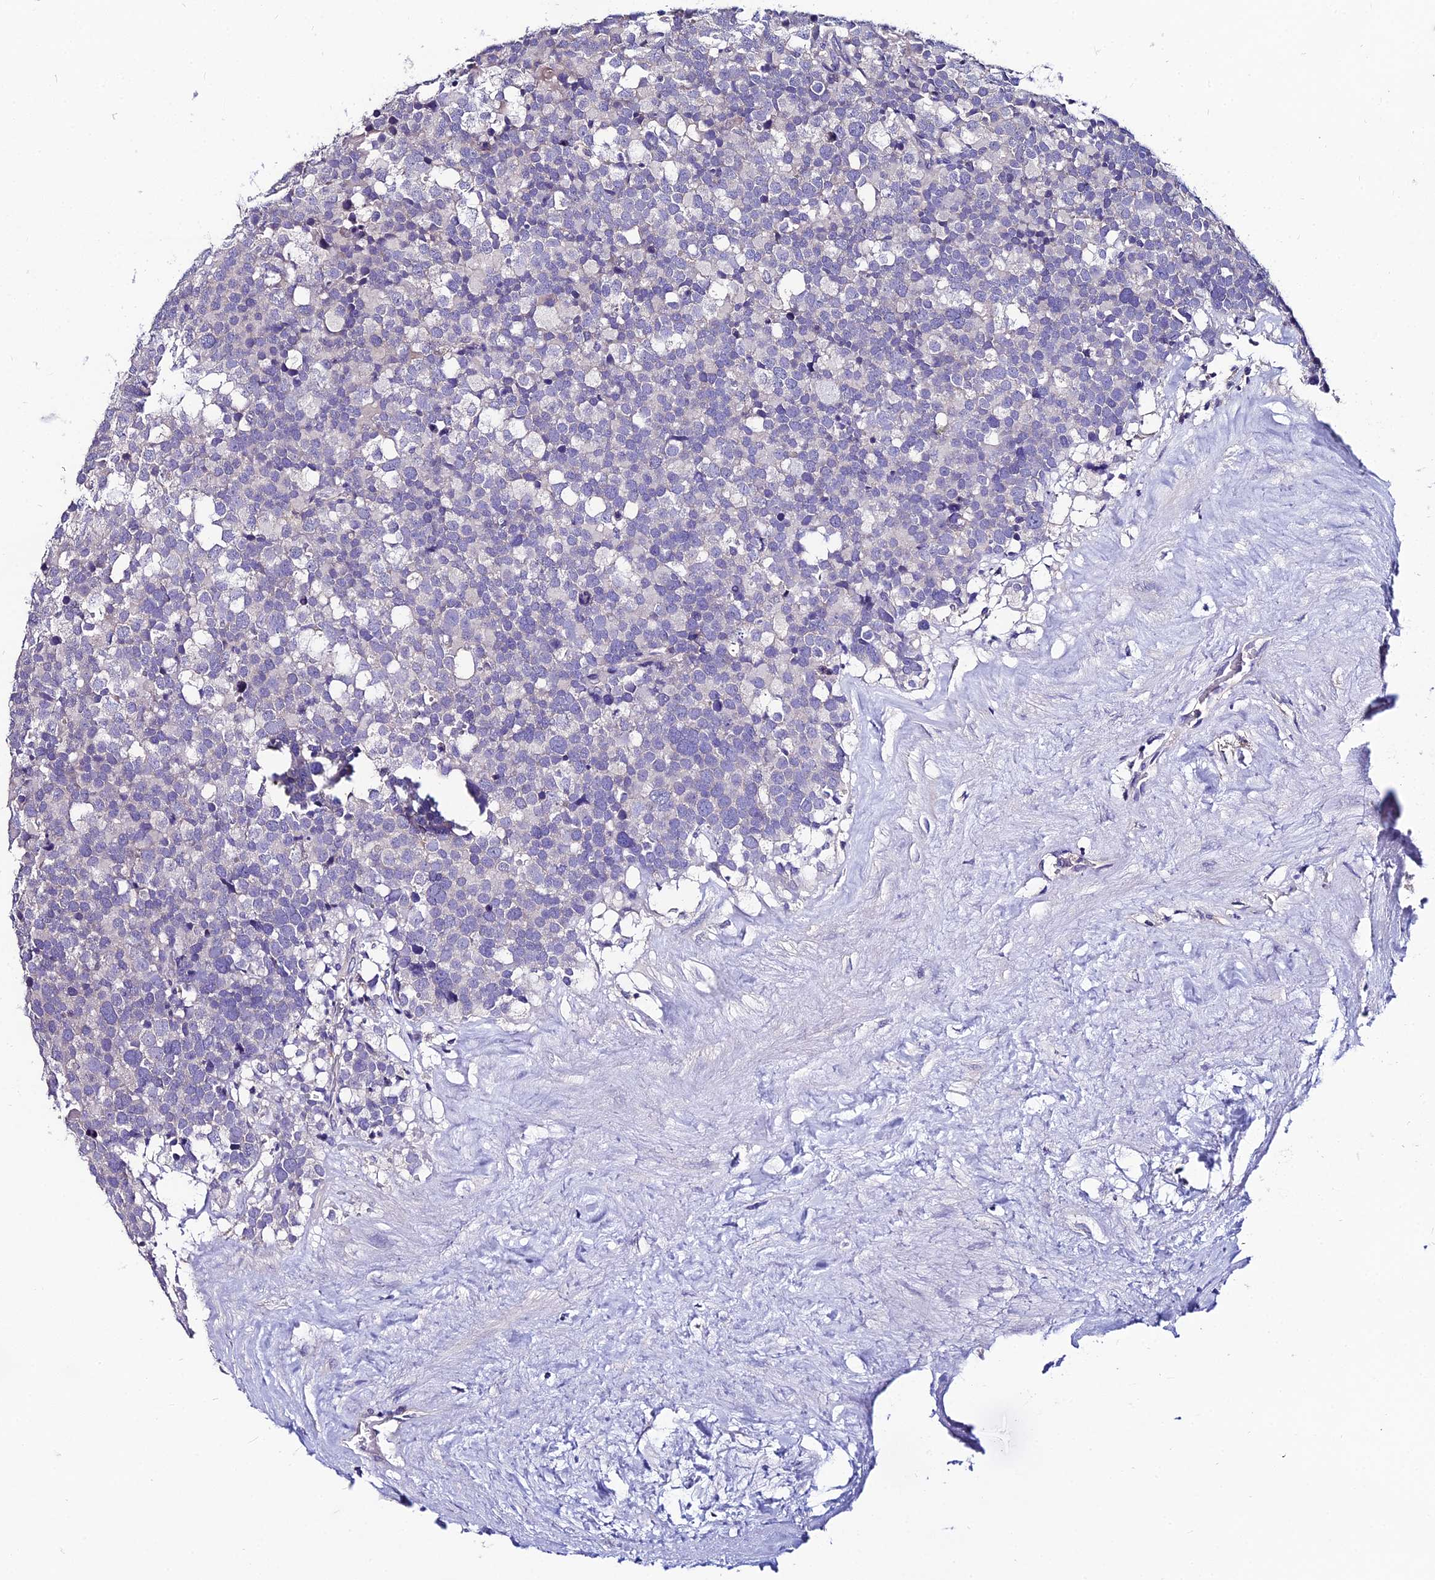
{"staining": {"intensity": "negative", "quantity": "none", "location": "none"}, "tissue": "testis cancer", "cell_type": "Tumor cells", "image_type": "cancer", "snomed": [{"axis": "morphology", "description": "Seminoma, NOS"}, {"axis": "topography", "description": "Testis"}], "caption": "An IHC photomicrograph of testis seminoma is shown. There is no staining in tumor cells of testis seminoma. The staining was performed using DAB (3,3'-diaminobenzidine) to visualize the protein expression in brown, while the nuclei were stained in blue with hematoxylin (Magnification: 20x).", "gene": "LGALS7", "patient": {"sex": "male", "age": 71}}